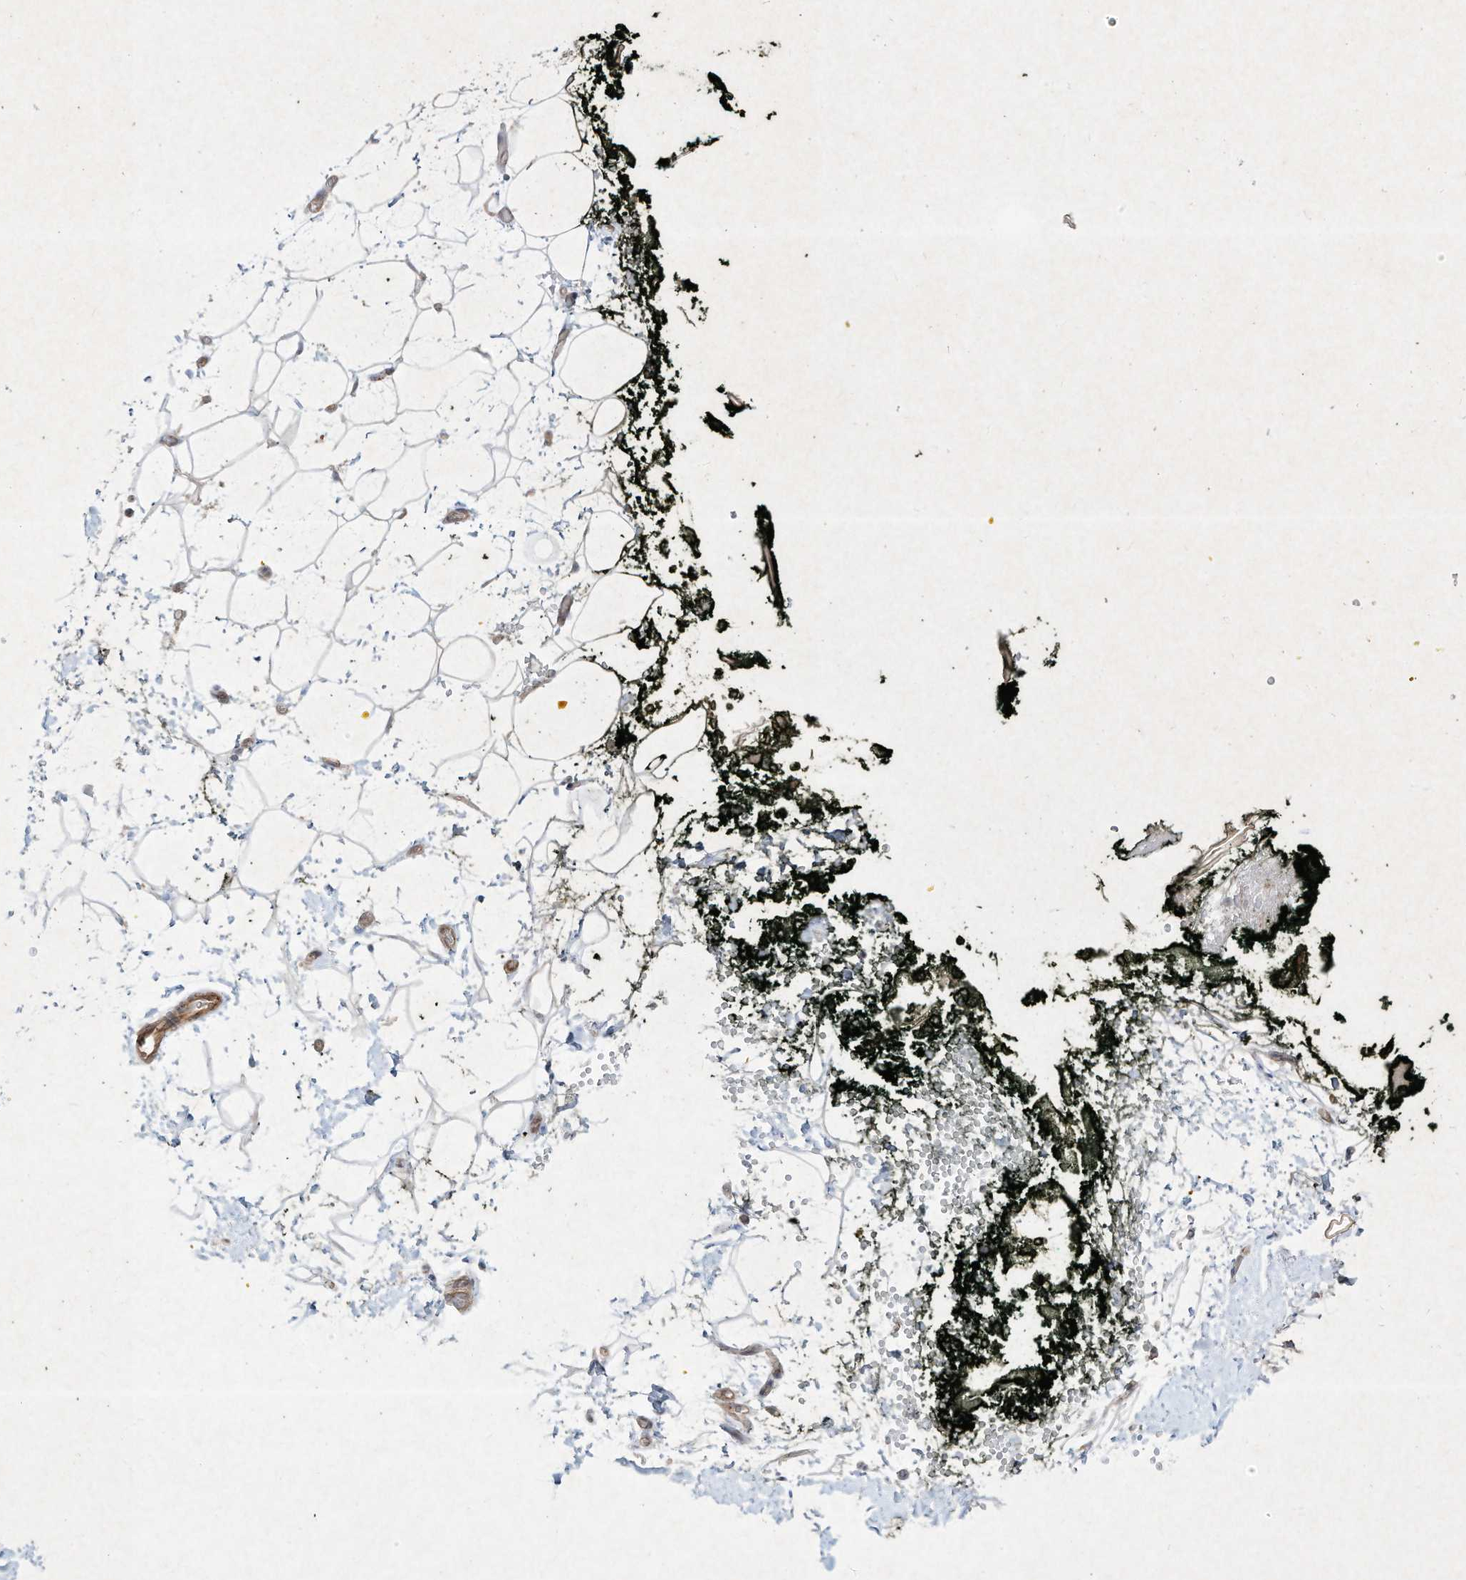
{"staining": {"intensity": "moderate", "quantity": "<25%", "location": "cytoplasmic/membranous"}, "tissue": "adipose tissue", "cell_type": "Adipocytes", "image_type": "normal", "snomed": [{"axis": "morphology", "description": "Normal tissue, NOS"}, {"axis": "morphology", "description": "Adenocarcinoma, NOS"}, {"axis": "topography", "description": "Pancreas"}, {"axis": "topography", "description": "Peripheral nerve tissue"}], "caption": "Moderate cytoplasmic/membranous staining for a protein is present in about <25% of adipocytes of normal adipose tissue using immunohistochemistry (IHC).", "gene": "HTR5A", "patient": {"sex": "male", "age": 59}}